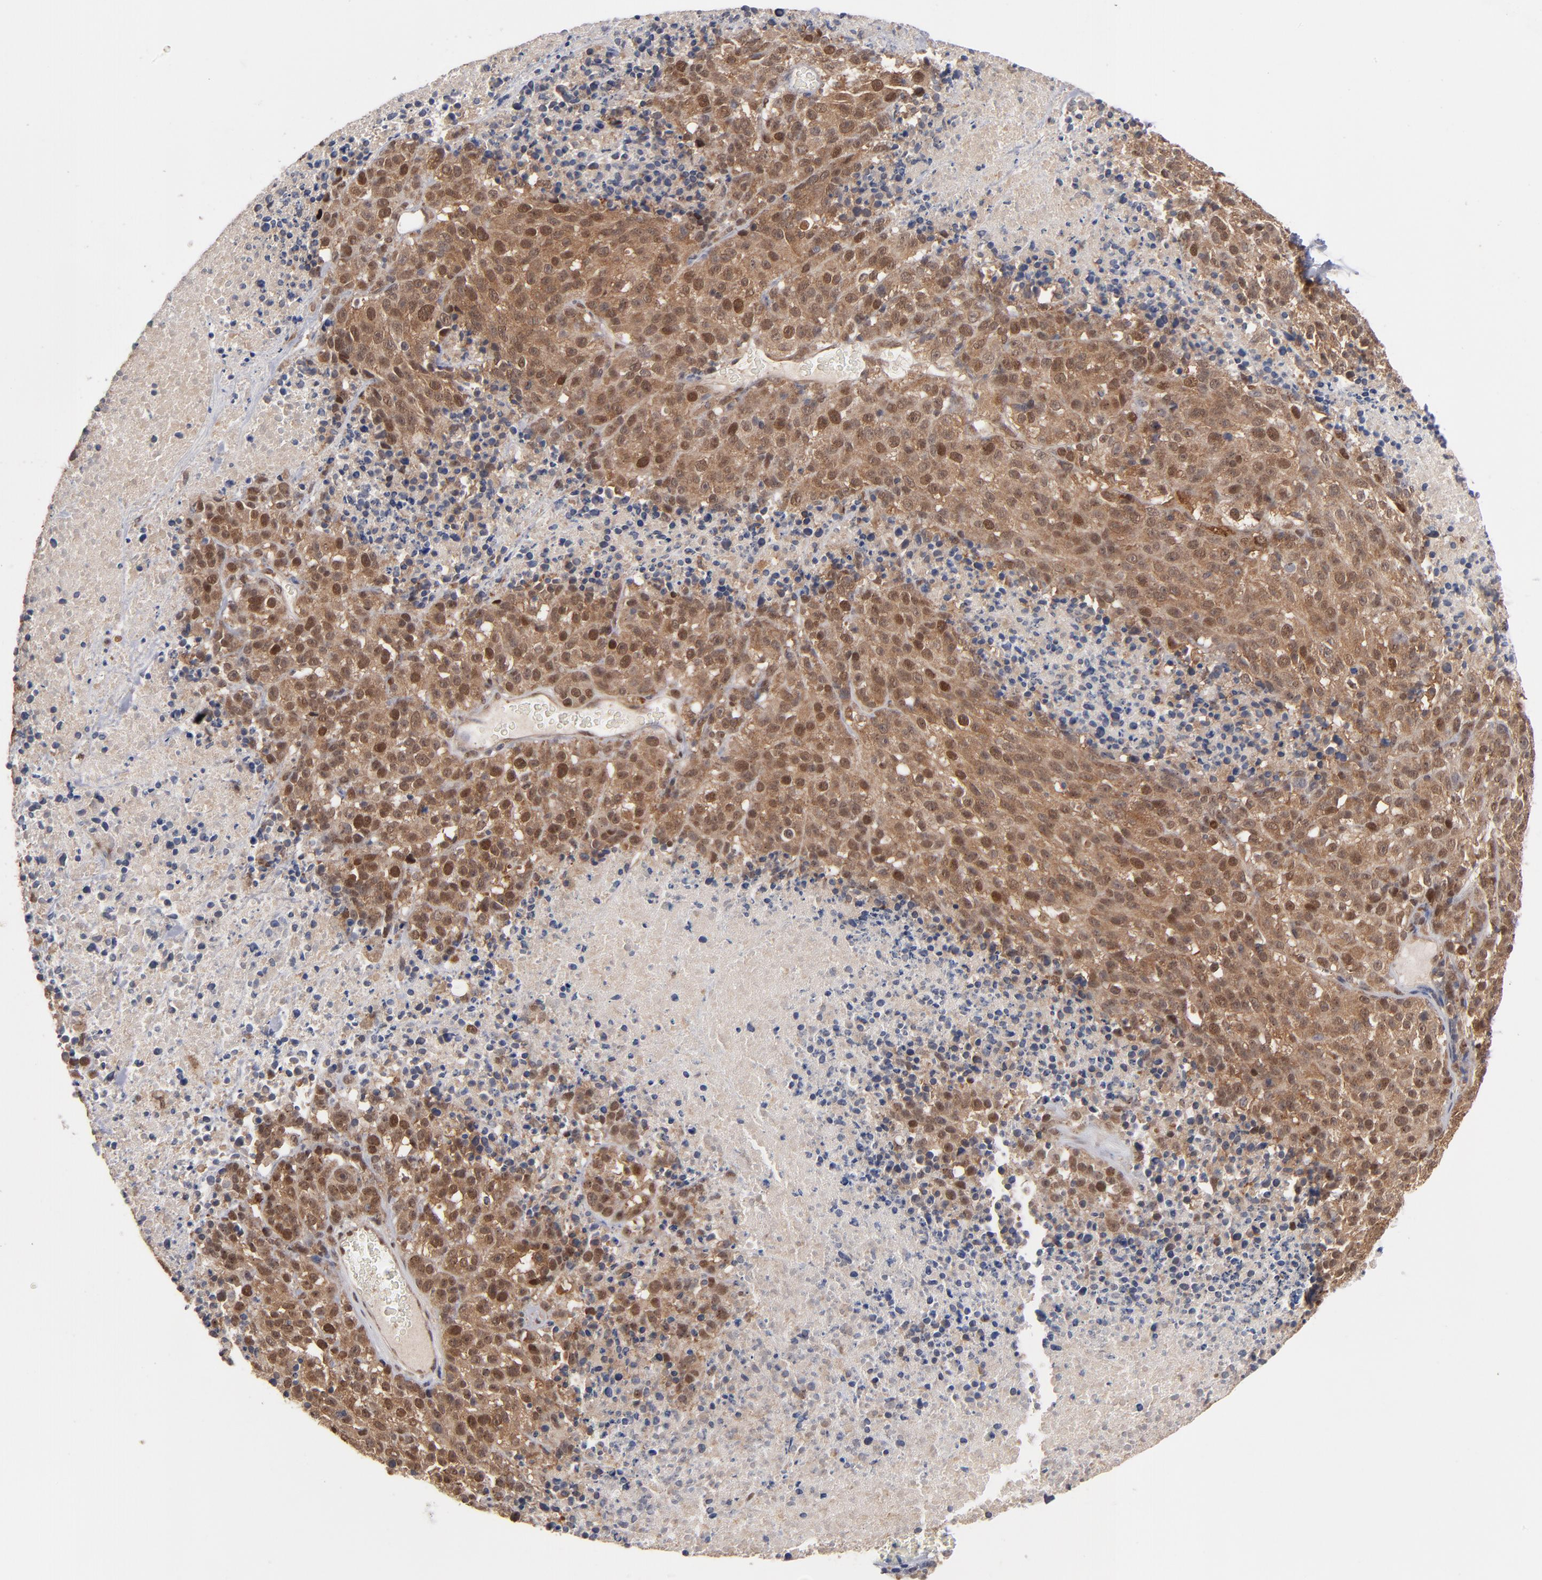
{"staining": {"intensity": "moderate", "quantity": ">75%", "location": "cytoplasmic/membranous,nuclear"}, "tissue": "melanoma", "cell_type": "Tumor cells", "image_type": "cancer", "snomed": [{"axis": "morphology", "description": "Malignant melanoma, Metastatic site"}, {"axis": "topography", "description": "Cerebral cortex"}], "caption": "The immunohistochemical stain labels moderate cytoplasmic/membranous and nuclear expression in tumor cells of malignant melanoma (metastatic site) tissue.", "gene": "HUWE1", "patient": {"sex": "female", "age": 52}}